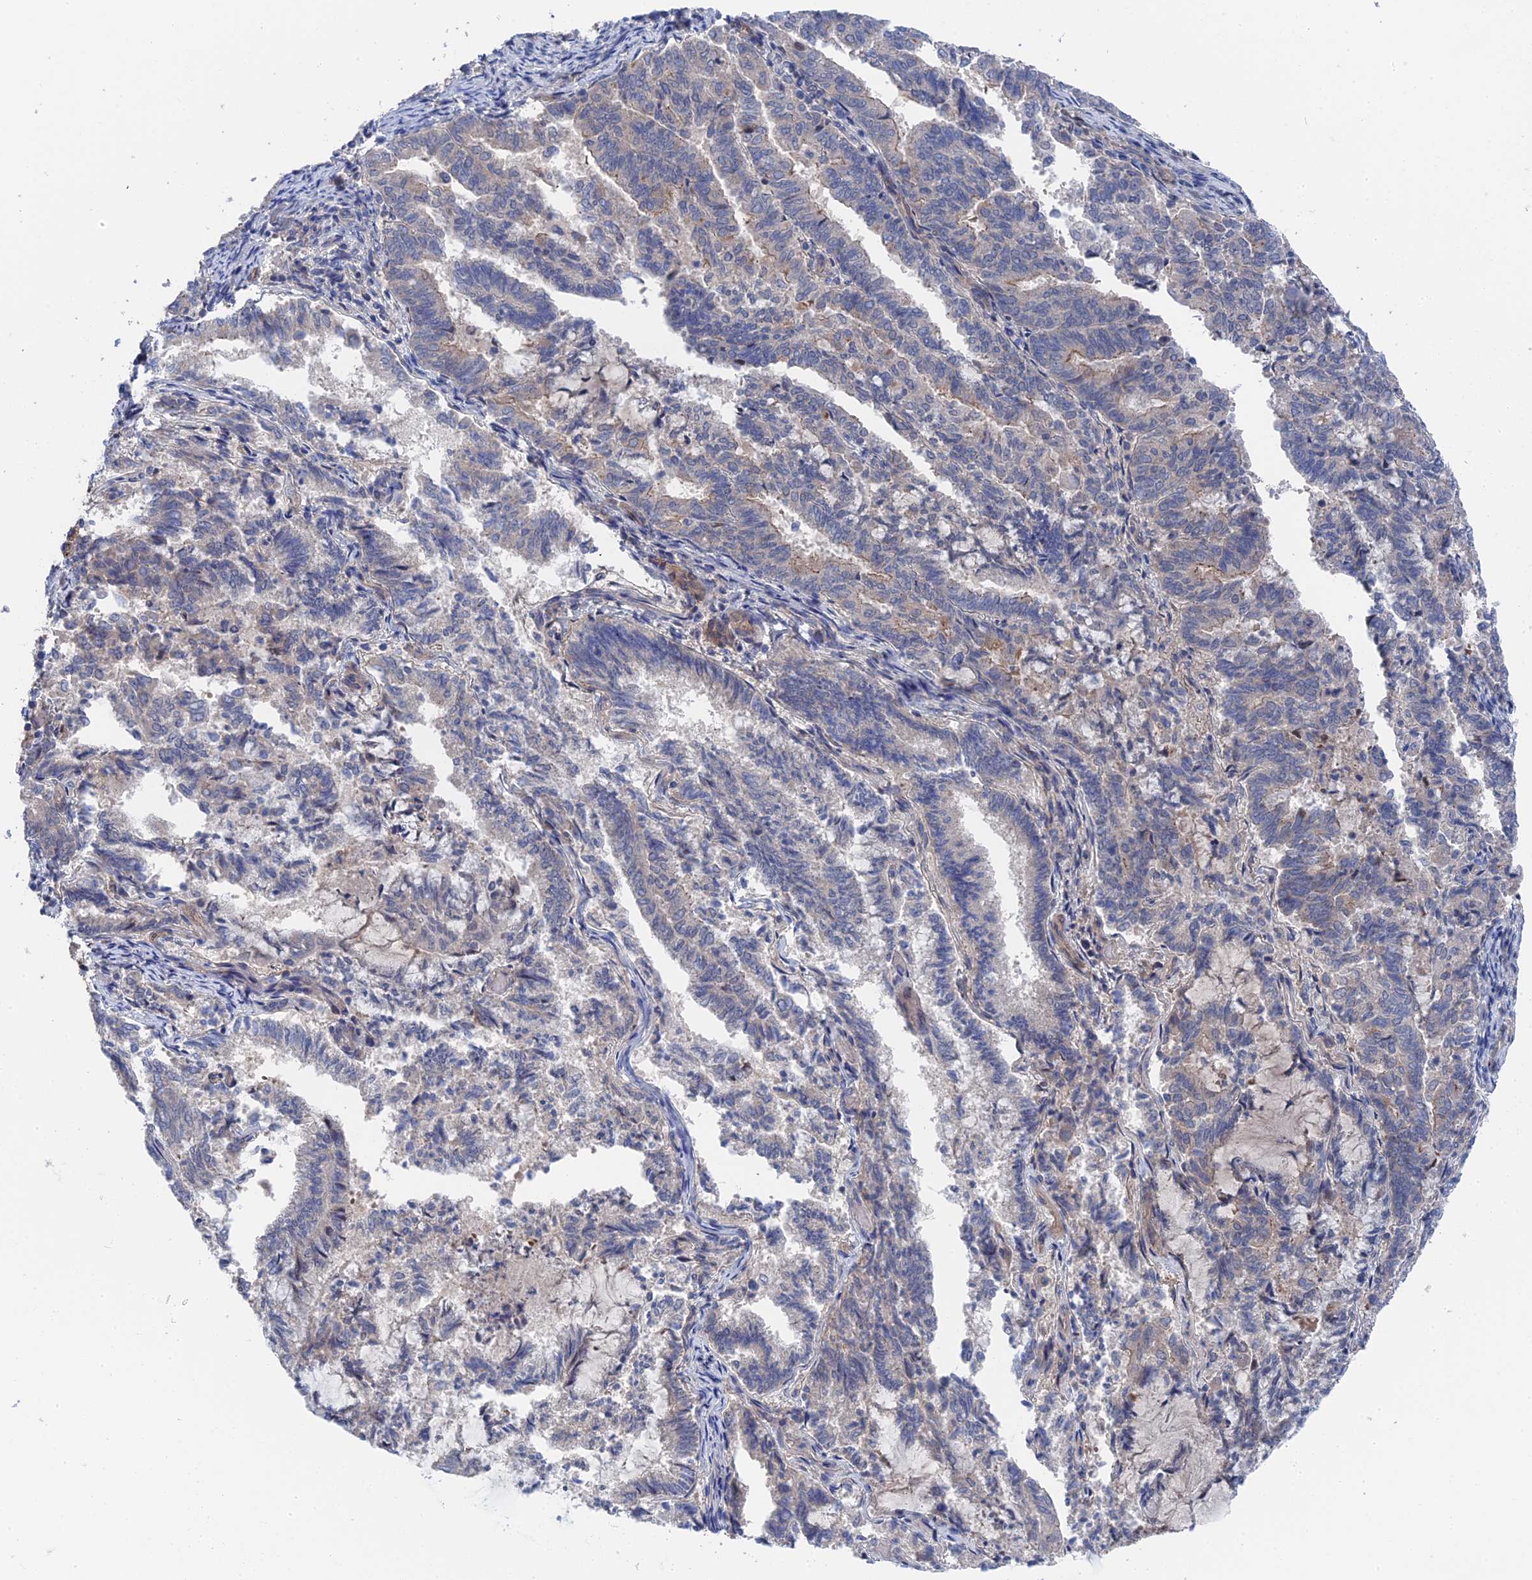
{"staining": {"intensity": "weak", "quantity": "<25%", "location": "cytoplasmic/membranous"}, "tissue": "endometrial cancer", "cell_type": "Tumor cells", "image_type": "cancer", "snomed": [{"axis": "morphology", "description": "Adenocarcinoma, NOS"}, {"axis": "topography", "description": "Endometrium"}], "caption": "A micrograph of human adenocarcinoma (endometrial) is negative for staining in tumor cells.", "gene": "MTHFSD", "patient": {"sex": "female", "age": 80}}